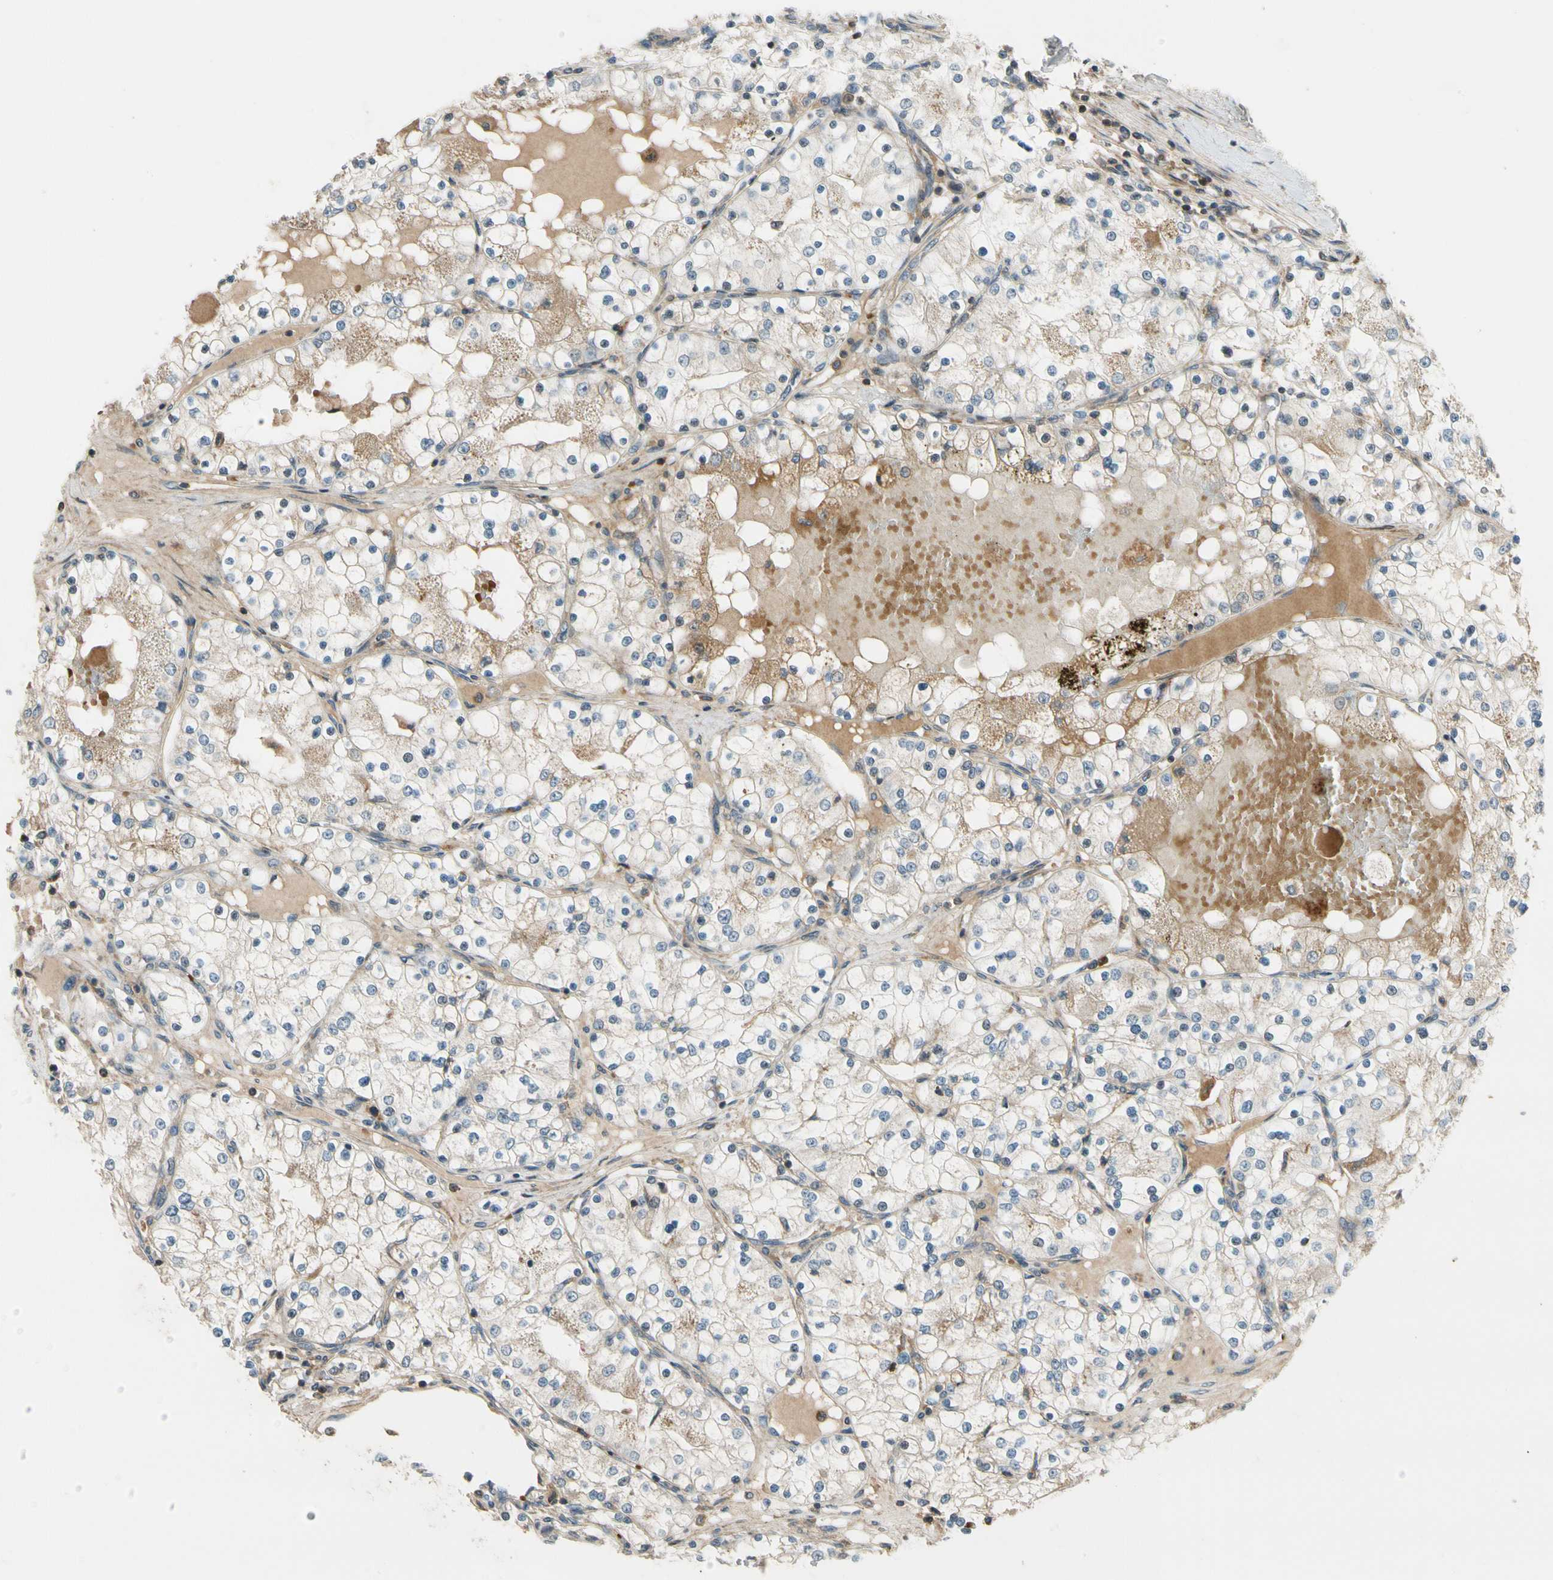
{"staining": {"intensity": "weak", "quantity": "<25%", "location": "cytoplasmic/membranous"}, "tissue": "renal cancer", "cell_type": "Tumor cells", "image_type": "cancer", "snomed": [{"axis": "morphology", "description": "Adenocarcinoma, NOS"}, {"axis": "topography", "description": "Kidney"}], "caption": "Tumor cells are negative for protein expression in human adenocarcinoma (renal). Nuclei are stained in blue.", "gene": "MST1R", "patient": {"sex": "male", "age": 68}}